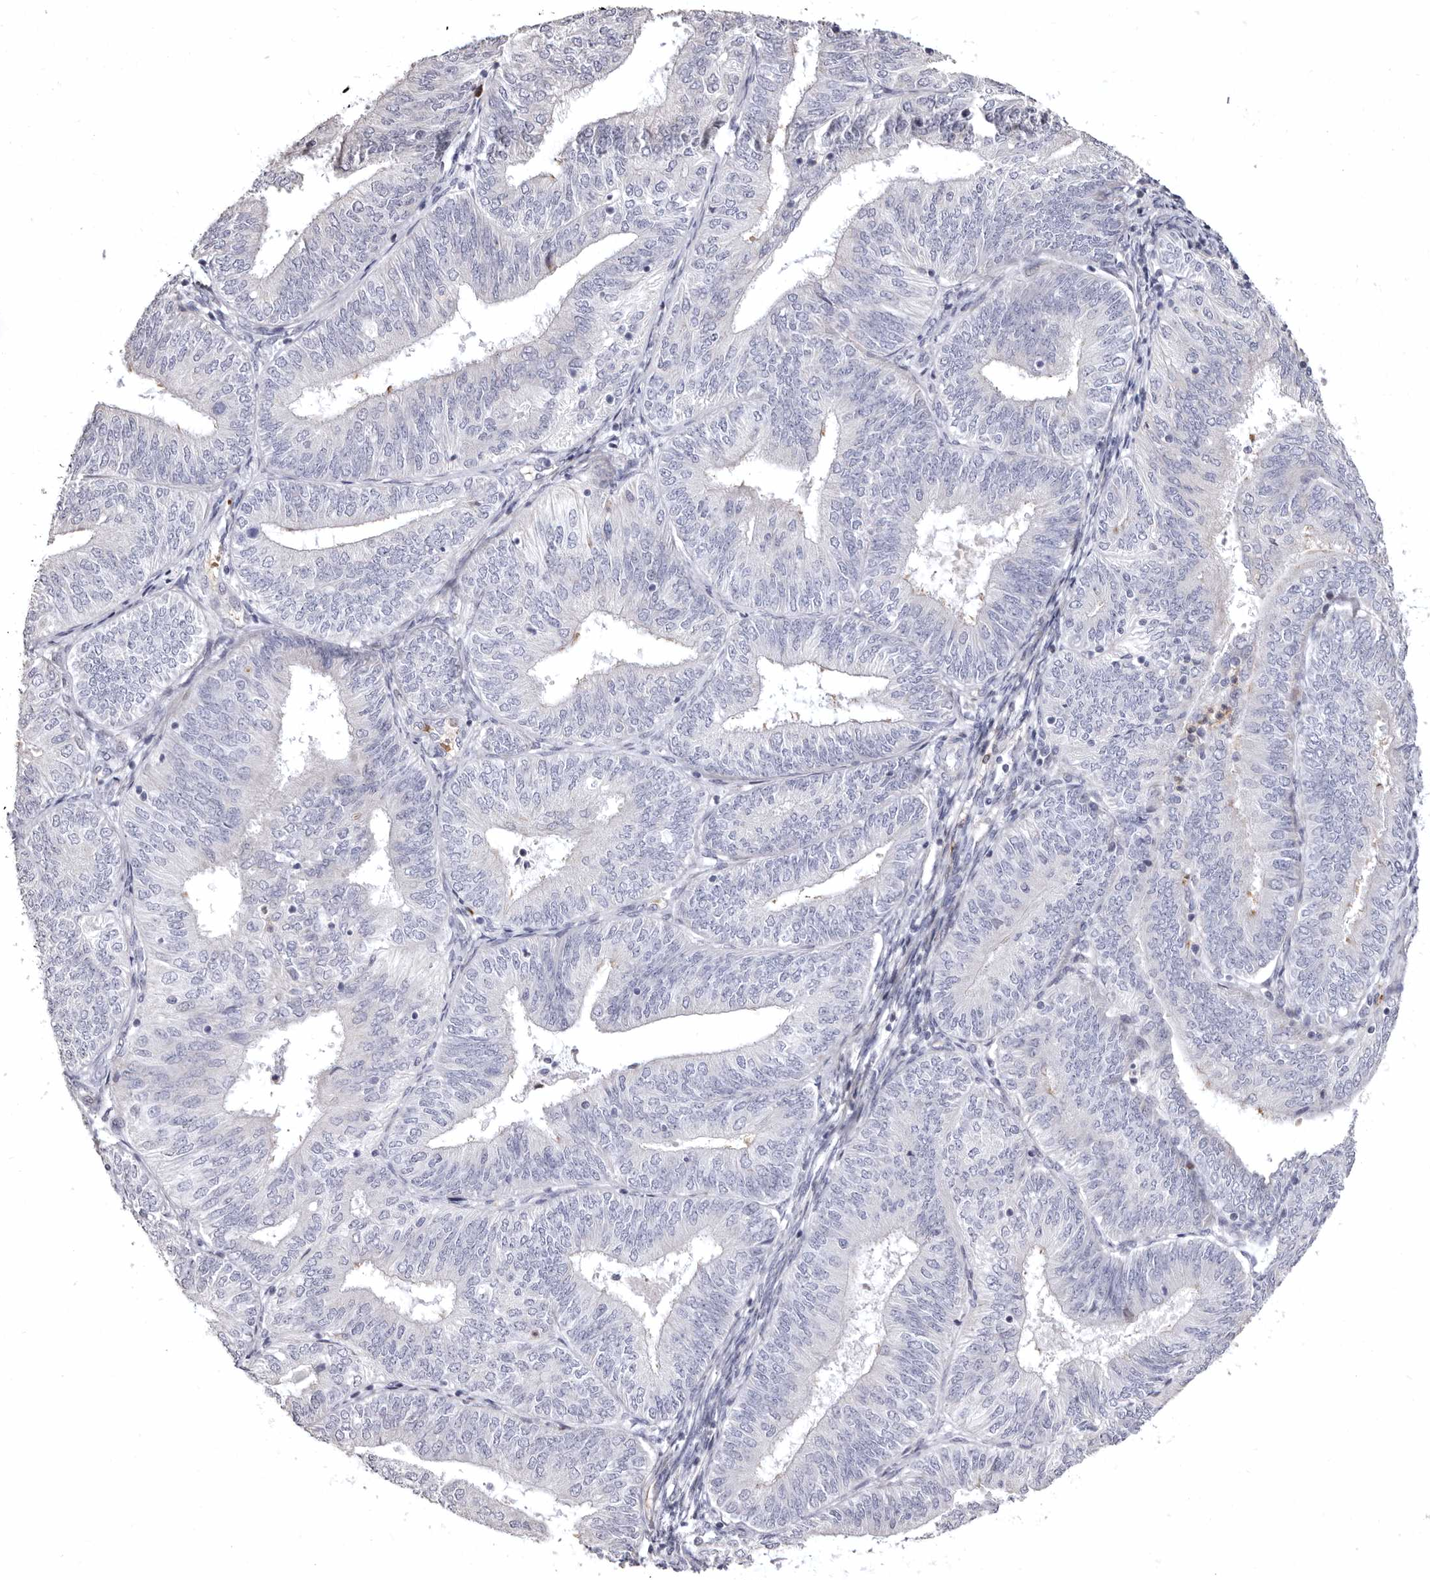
{"staining": {"intensity": "negative", "quantity": "none", "location": "none"}, "tissue": "endometrial cancer", "cell_type": "Tumor cells", "image_type": "cancer", "snomed": [{"axis": "morphology", "description": "Adenocarcinoma, NOS"}, {"axis": "topography", "description": "Endometrium"}], "caption": "This is a micrograph of IHC staining of endometrial cancer (adenocarcinoma), which shows no staining in tumor cells. (Immunohistochemistry, brightfield microscopy, high magnification).", "gene": "AIDA", "patient": {"sex": "female", "age": 58}}